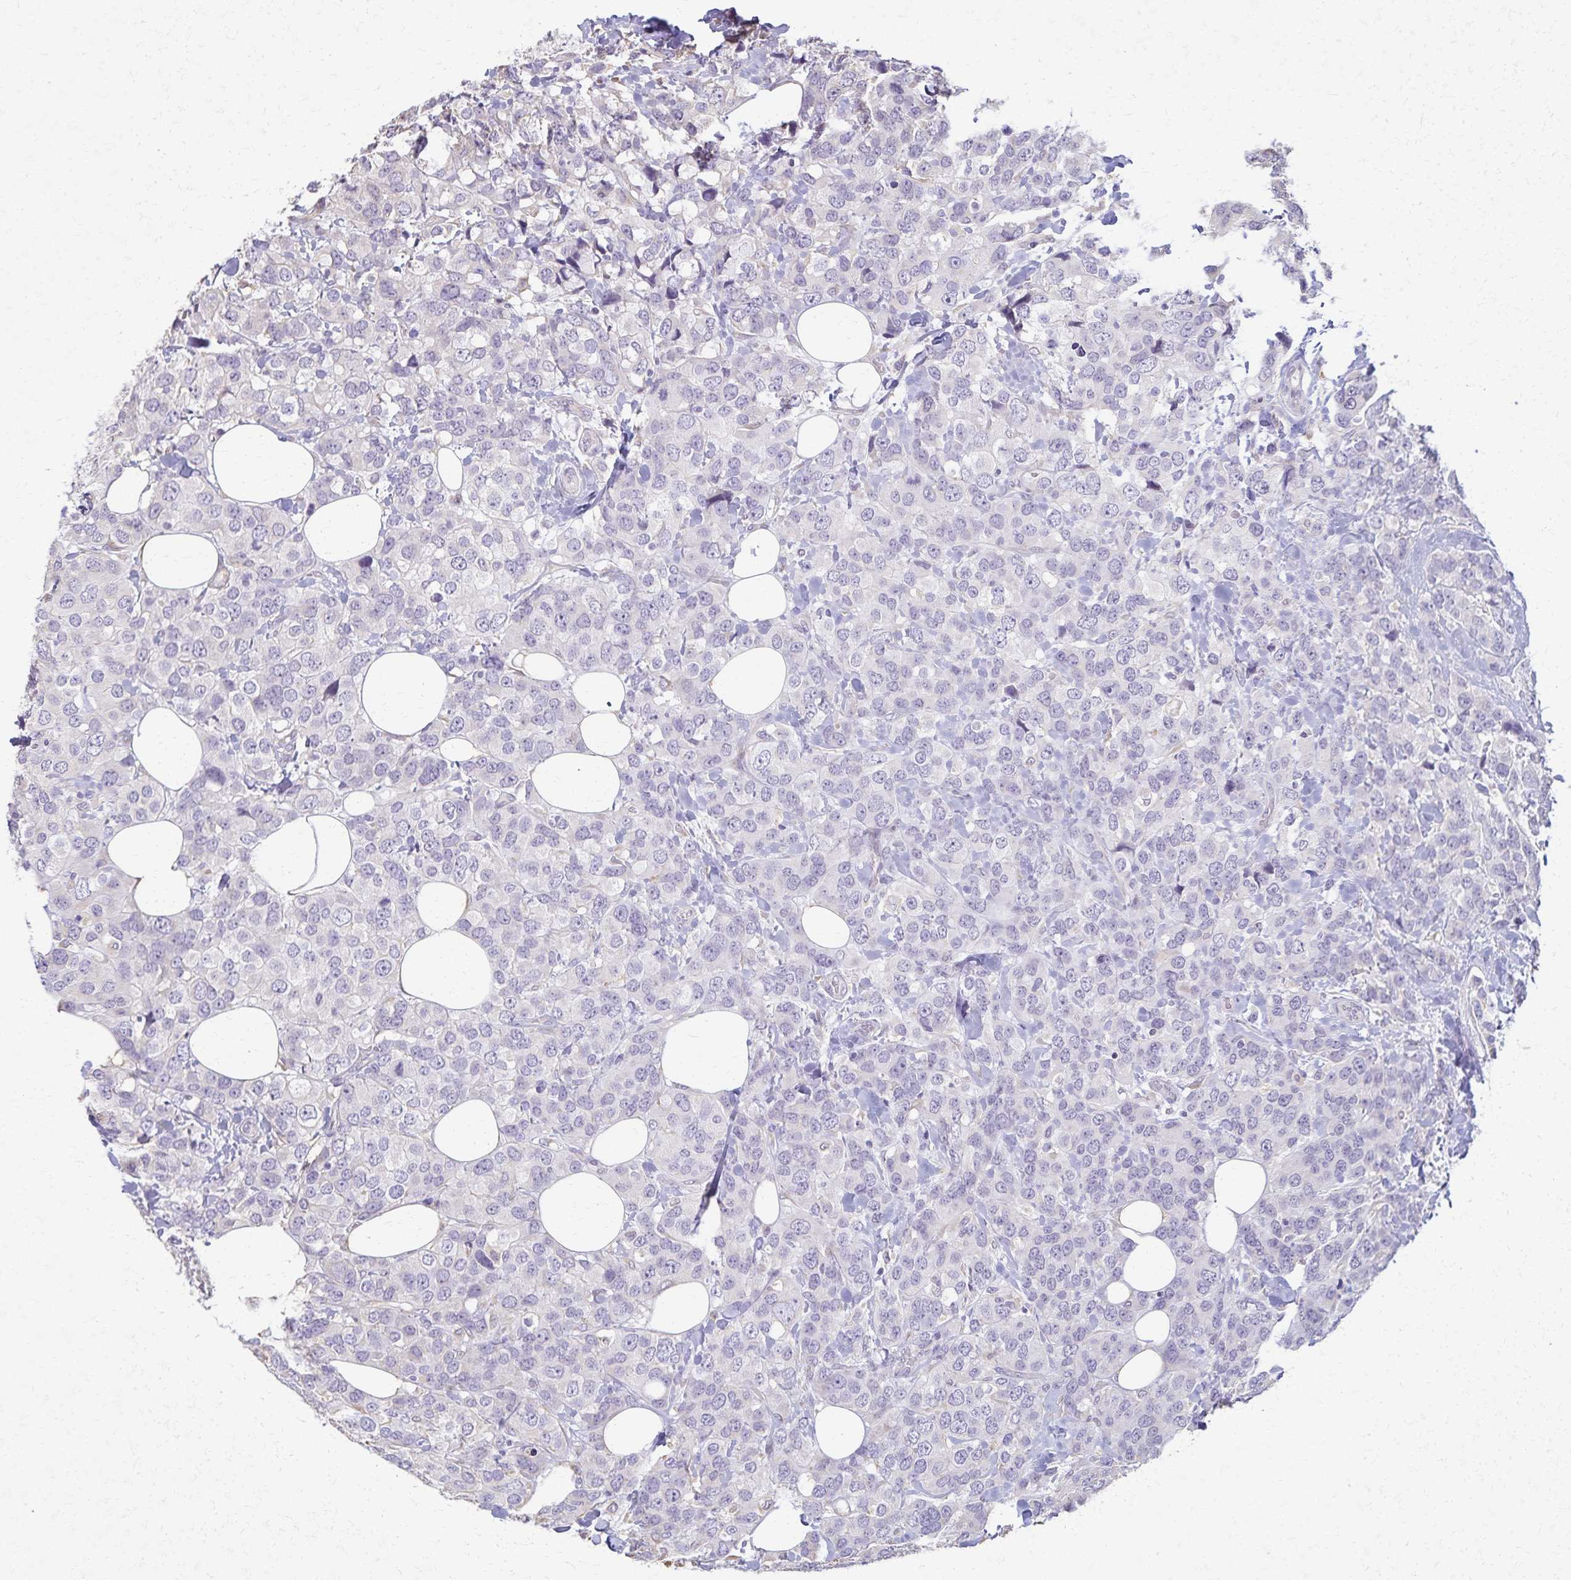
{"staining": {"intensity": "negative", "quantity": "none", "location": "none"}, "tissue": "breast cancer", "cell_type": "Tumor cells", "image_type": "cancer", "snomed": [{"axis": "morphology", "description": "Lobular carcinoma"}, {"axis": "topography", "description": "Breast"}], "caption": "Lobular carcinoma (breast) was stained to show a protein in brown. There is no significant expression in tumor cells.", "gene": "KISS1", "patient": {"sex": "female", "age": 59}}